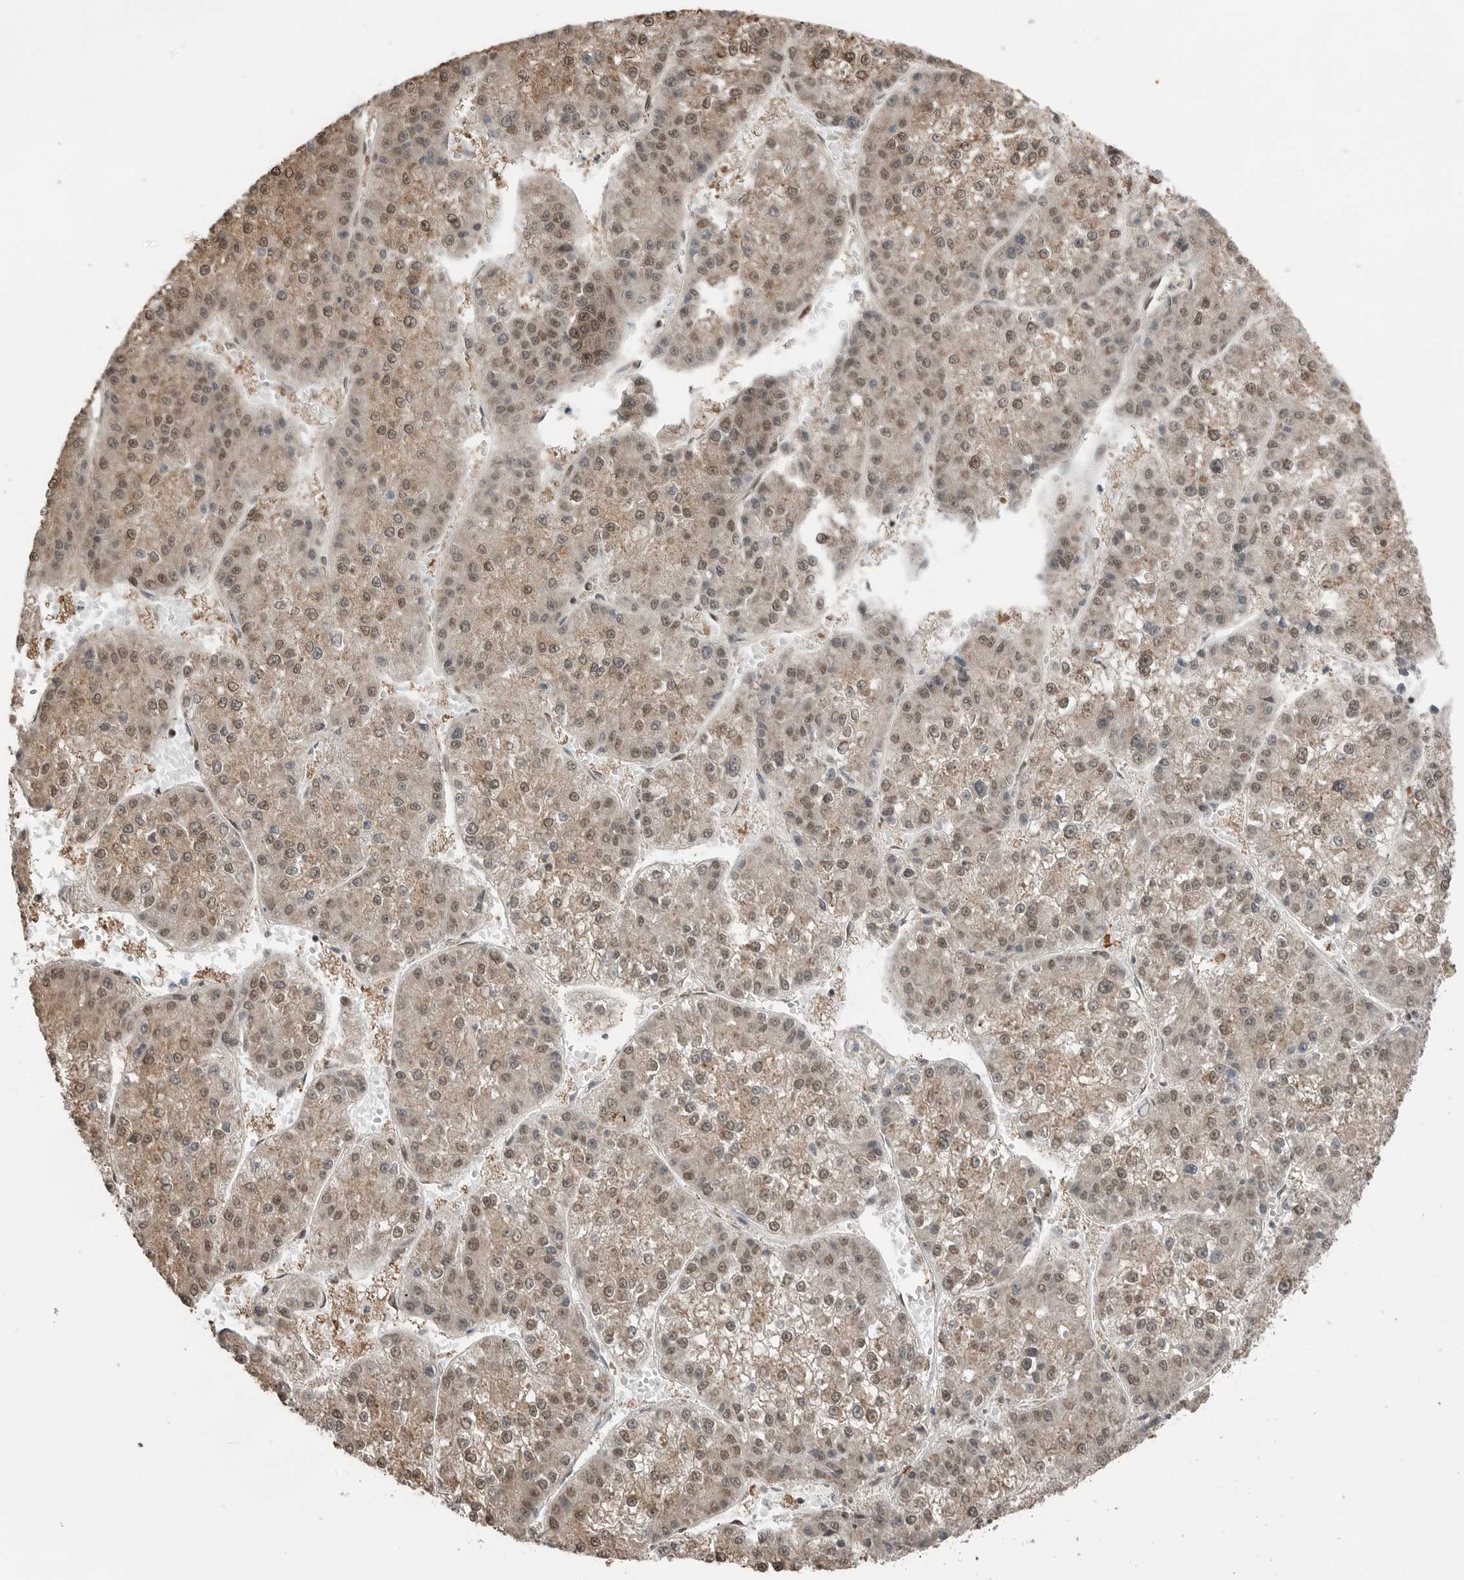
{"staining": {"intensity": "weak", "quantity": ">75%", "location": "cytoplasmic/membranous,nuclear"}, "tissue": "liver cancer", "cell_type": "Tumor cells", "image_type": "cancer", "snomed": [{"axis": "morphology", "description": "Carcinoma, Hepatocellular, NOS"}, {"axis": "topography", "description": "Liver"}], "caption": "Brown immunohistochemical staining in liver hepatocellular carcinoma demonstrates weak cytoplasmic/membranous and nuclear staining in about >75% of tumor cells.", "gene": "BLZF1", "patient": {"sex": "female", "age": 73}}